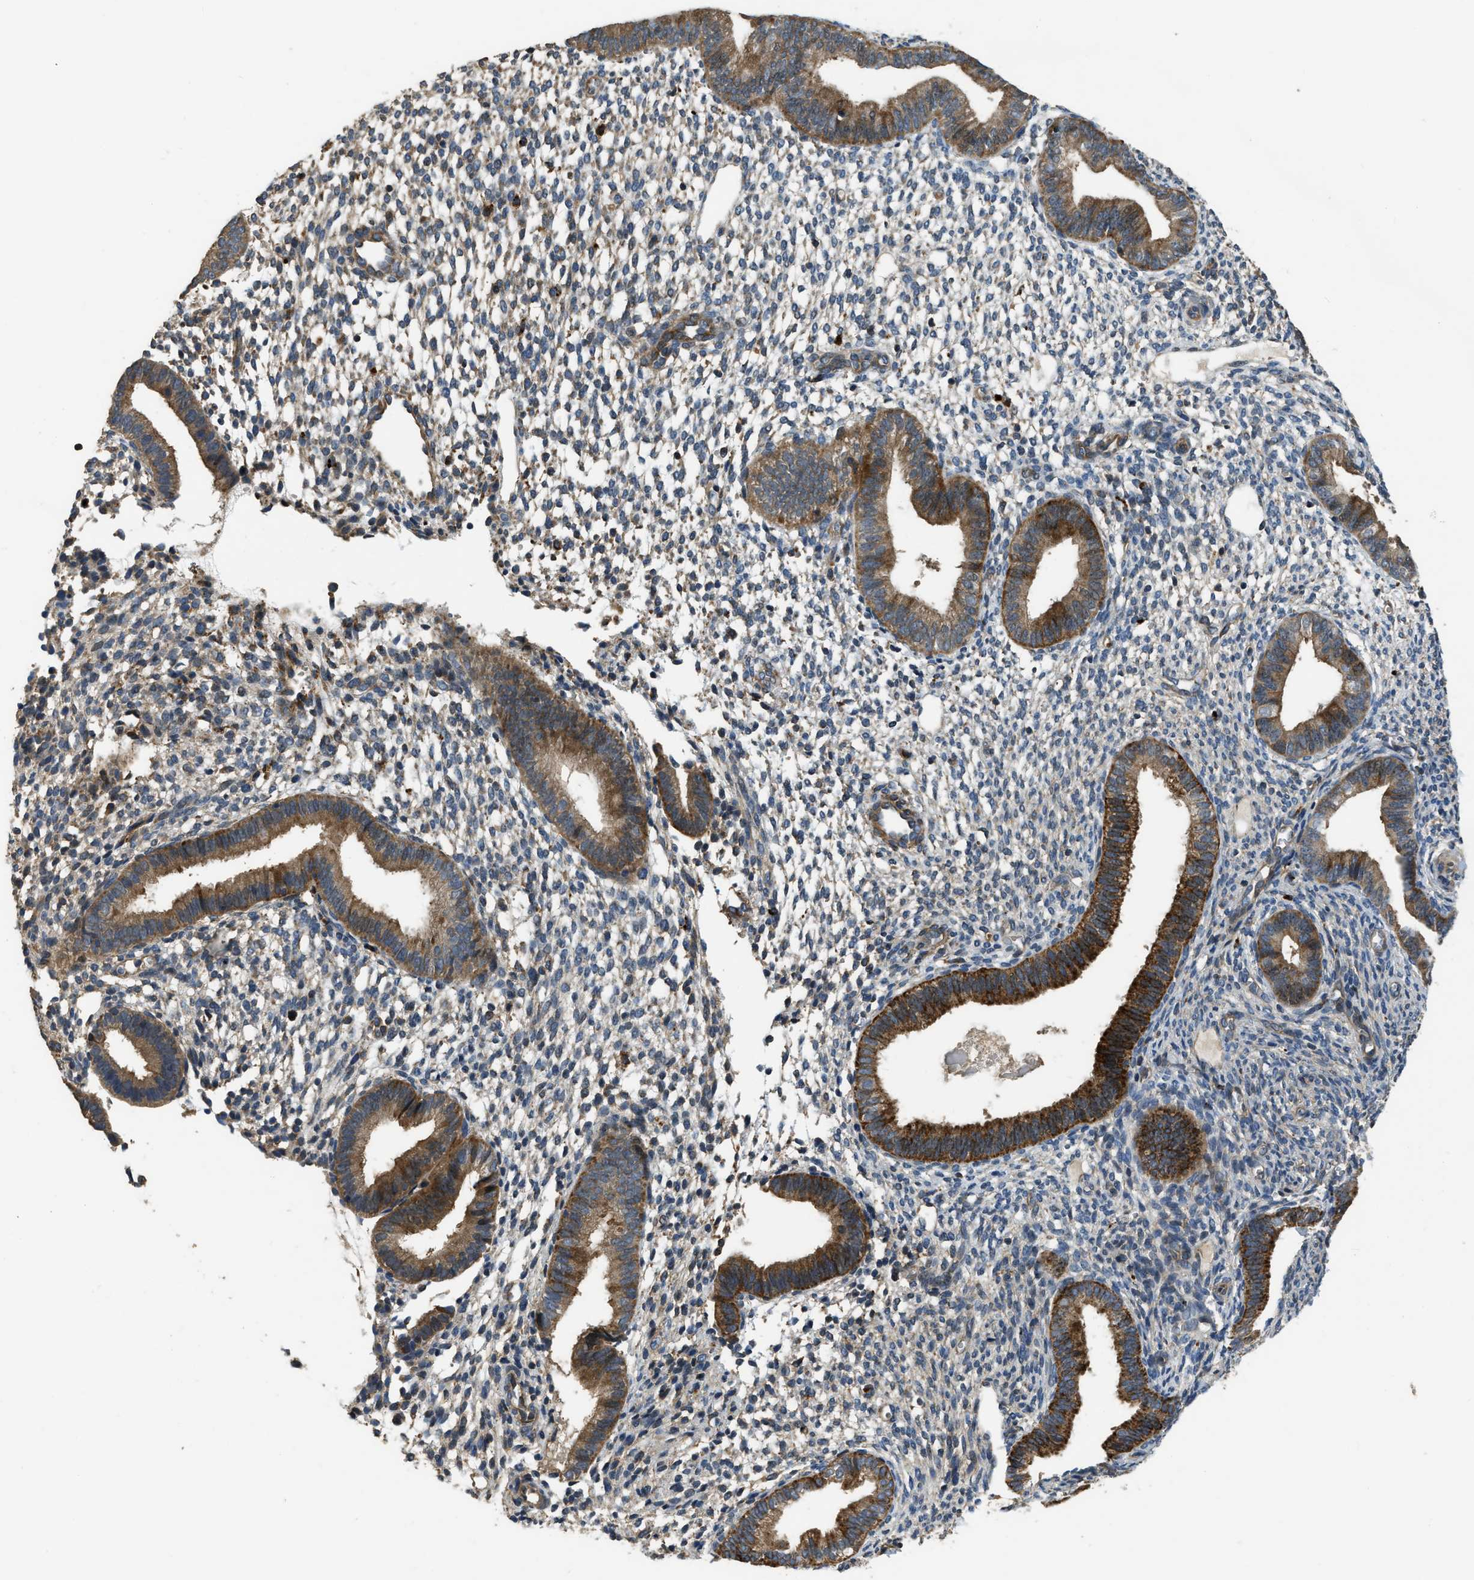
{"staining": {"intensity": "moderate", "quantity": "<25%", "location": "cytoplasmic/membranous"}, "tissue": "endometrium", "cell_type": "Cells in endometrial stroma", "image_type": "normal", "snomed": [{"axis": "morphology", "description": "Normal tissue, NOS"}, {"axis": "topography", "description": "Endometrium"}], "caption": "Immunohistochemistry (IHC) photomicrograph of normal endometrium: endometrium stained using immunohistochemistry (IHC) reveals low levels of moderate protein expression localized specifically in the cytoplasmic/membranous of cells in endometrial stroma, appearing as a cytoplasmic/membranous brown color.", "gene": "GGH", "patient": {"sex": "female", "age": 46}}